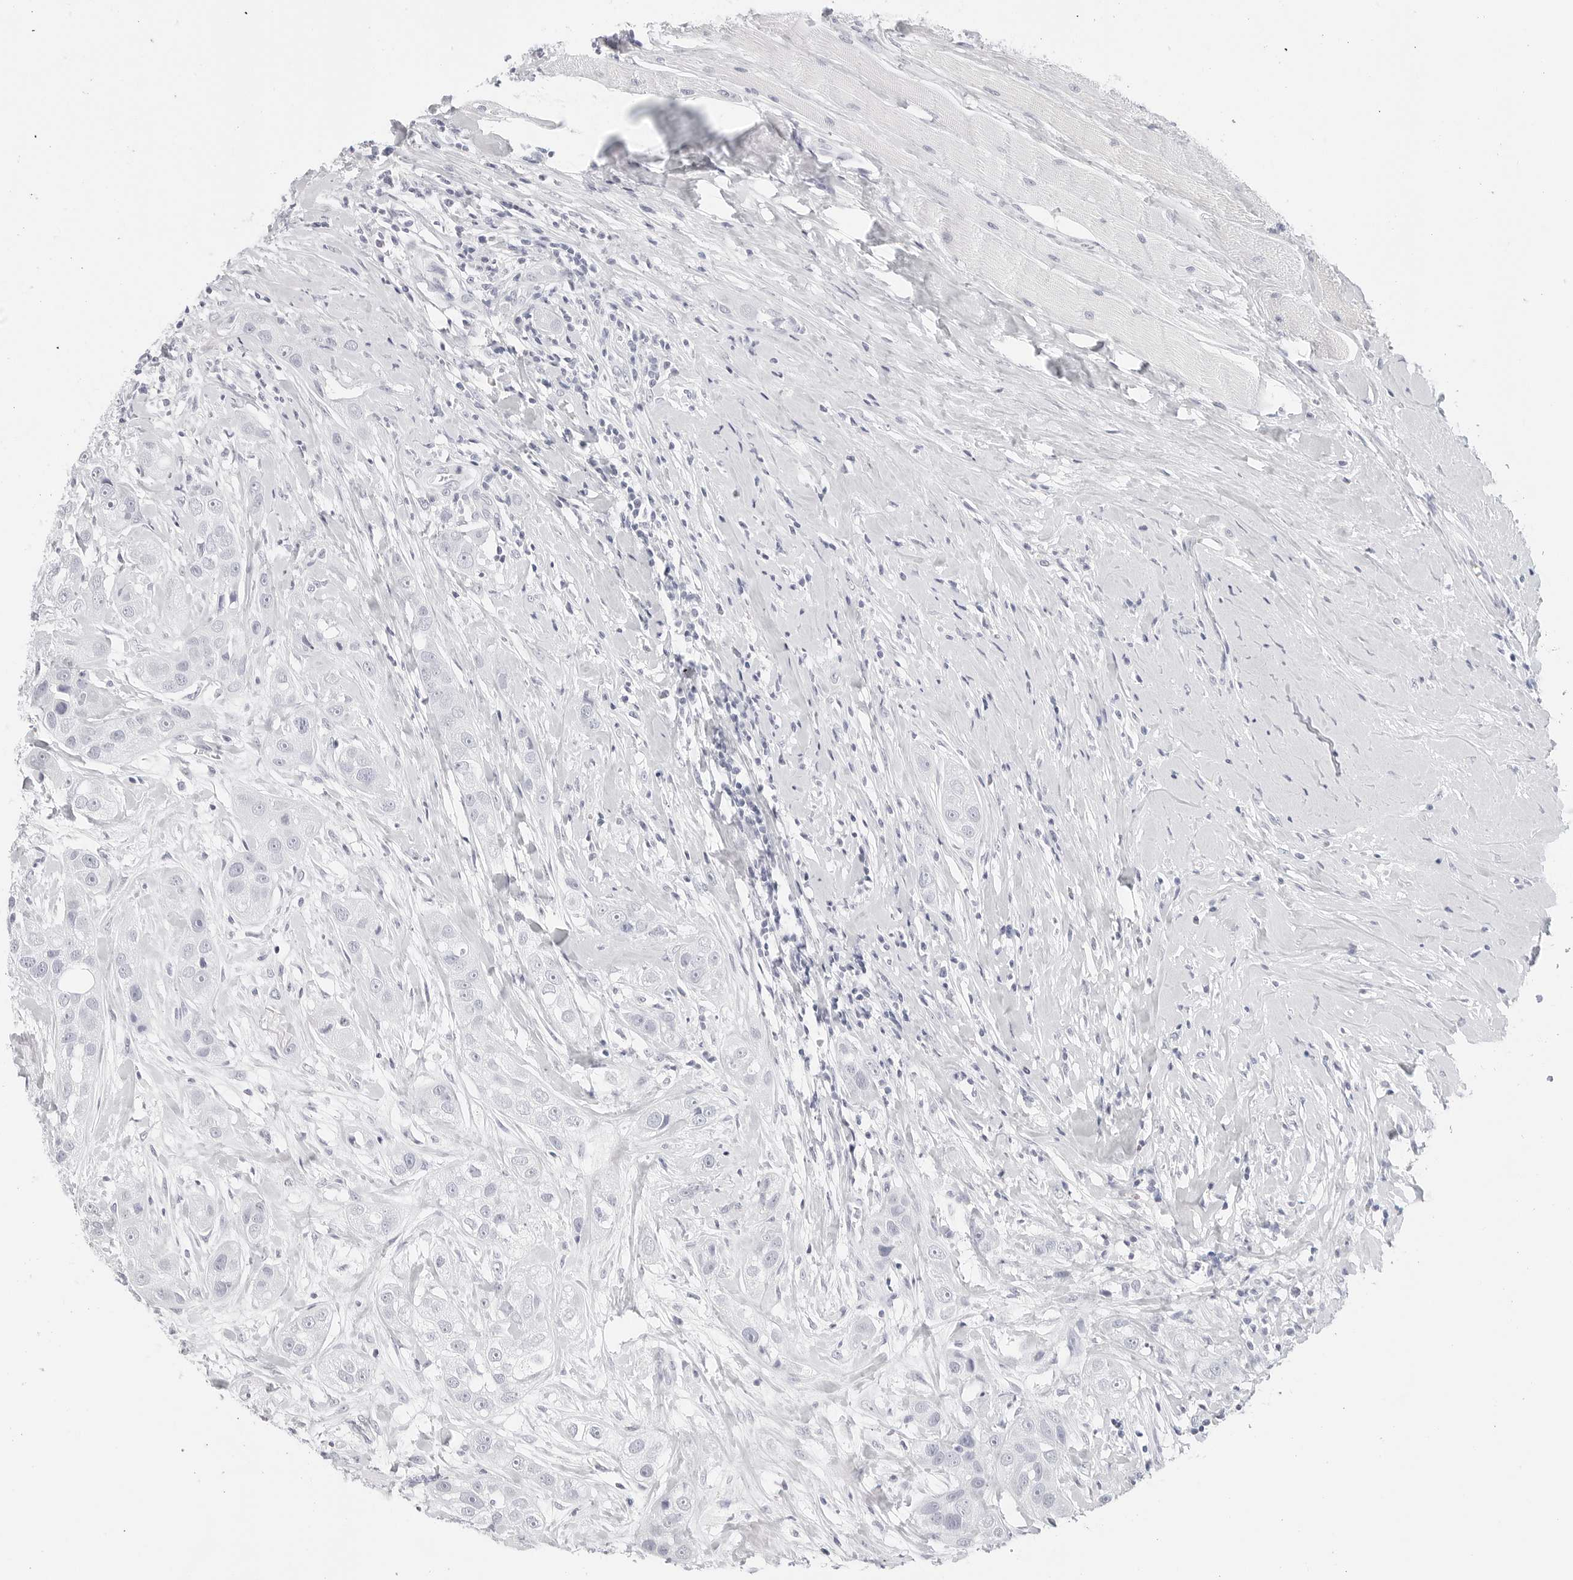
{"staining": {"intensity": "negative", "quantity": "none", "location": "none"}, "tissue": "head and neck cancer", "cell_type": "Tumor cells", "image_type": "cancer", "snomed": [{"axis": "morphology", "description": "Normal tissue, NOS"}, {"axis": "morphology", "description": "Squamous cell carcinoma, NOS"}, {"axis": "topography", "description": "Skeletal muscle"}, {"axis": "topography", "description": "Head-Neck"}], "caption": "IHC of human head and neck cancer exhibits no positivity in tumor cells.", "gene": "HMGCS2", "patient": {"sex": "male", "age": 51}}